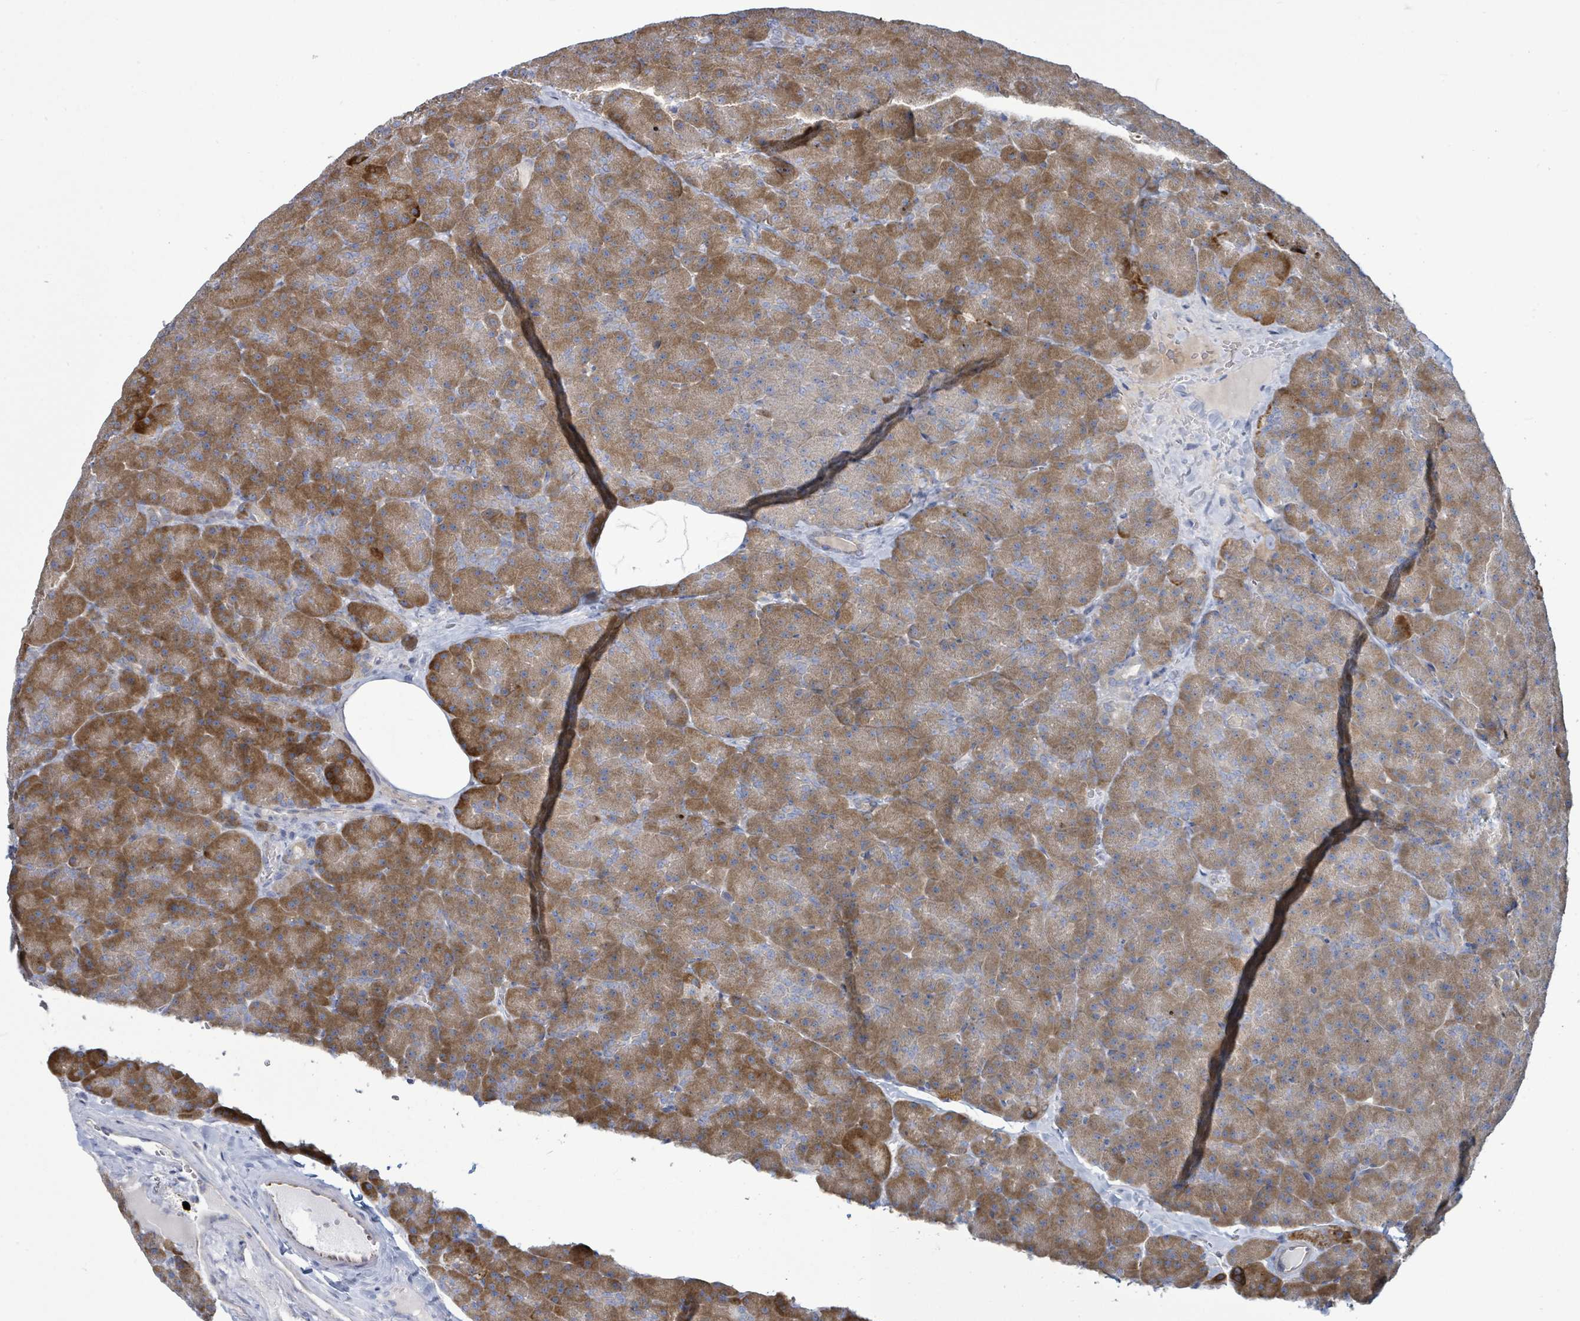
{"staining": {"intensity": "moderate", "quantity": ">75%", "location": "cytoplasmic/membranous"}, "tissue": "pancreas", "cell_type": "Exocrine glandular cells", "image_type": "normal", "snomed": [{"axis": "morphology", "description": "Normal tissue, NOS"}, {"axis": "topography", "description": "Pancreas"}], "caption": "Moderate cytoplasmic/membranous protein expression is appreciated in approximately >75% of exocrine glandular cells in pancreas.", "gene": "SIRPB1", "patient": {"sex": "male", "age": 36}}